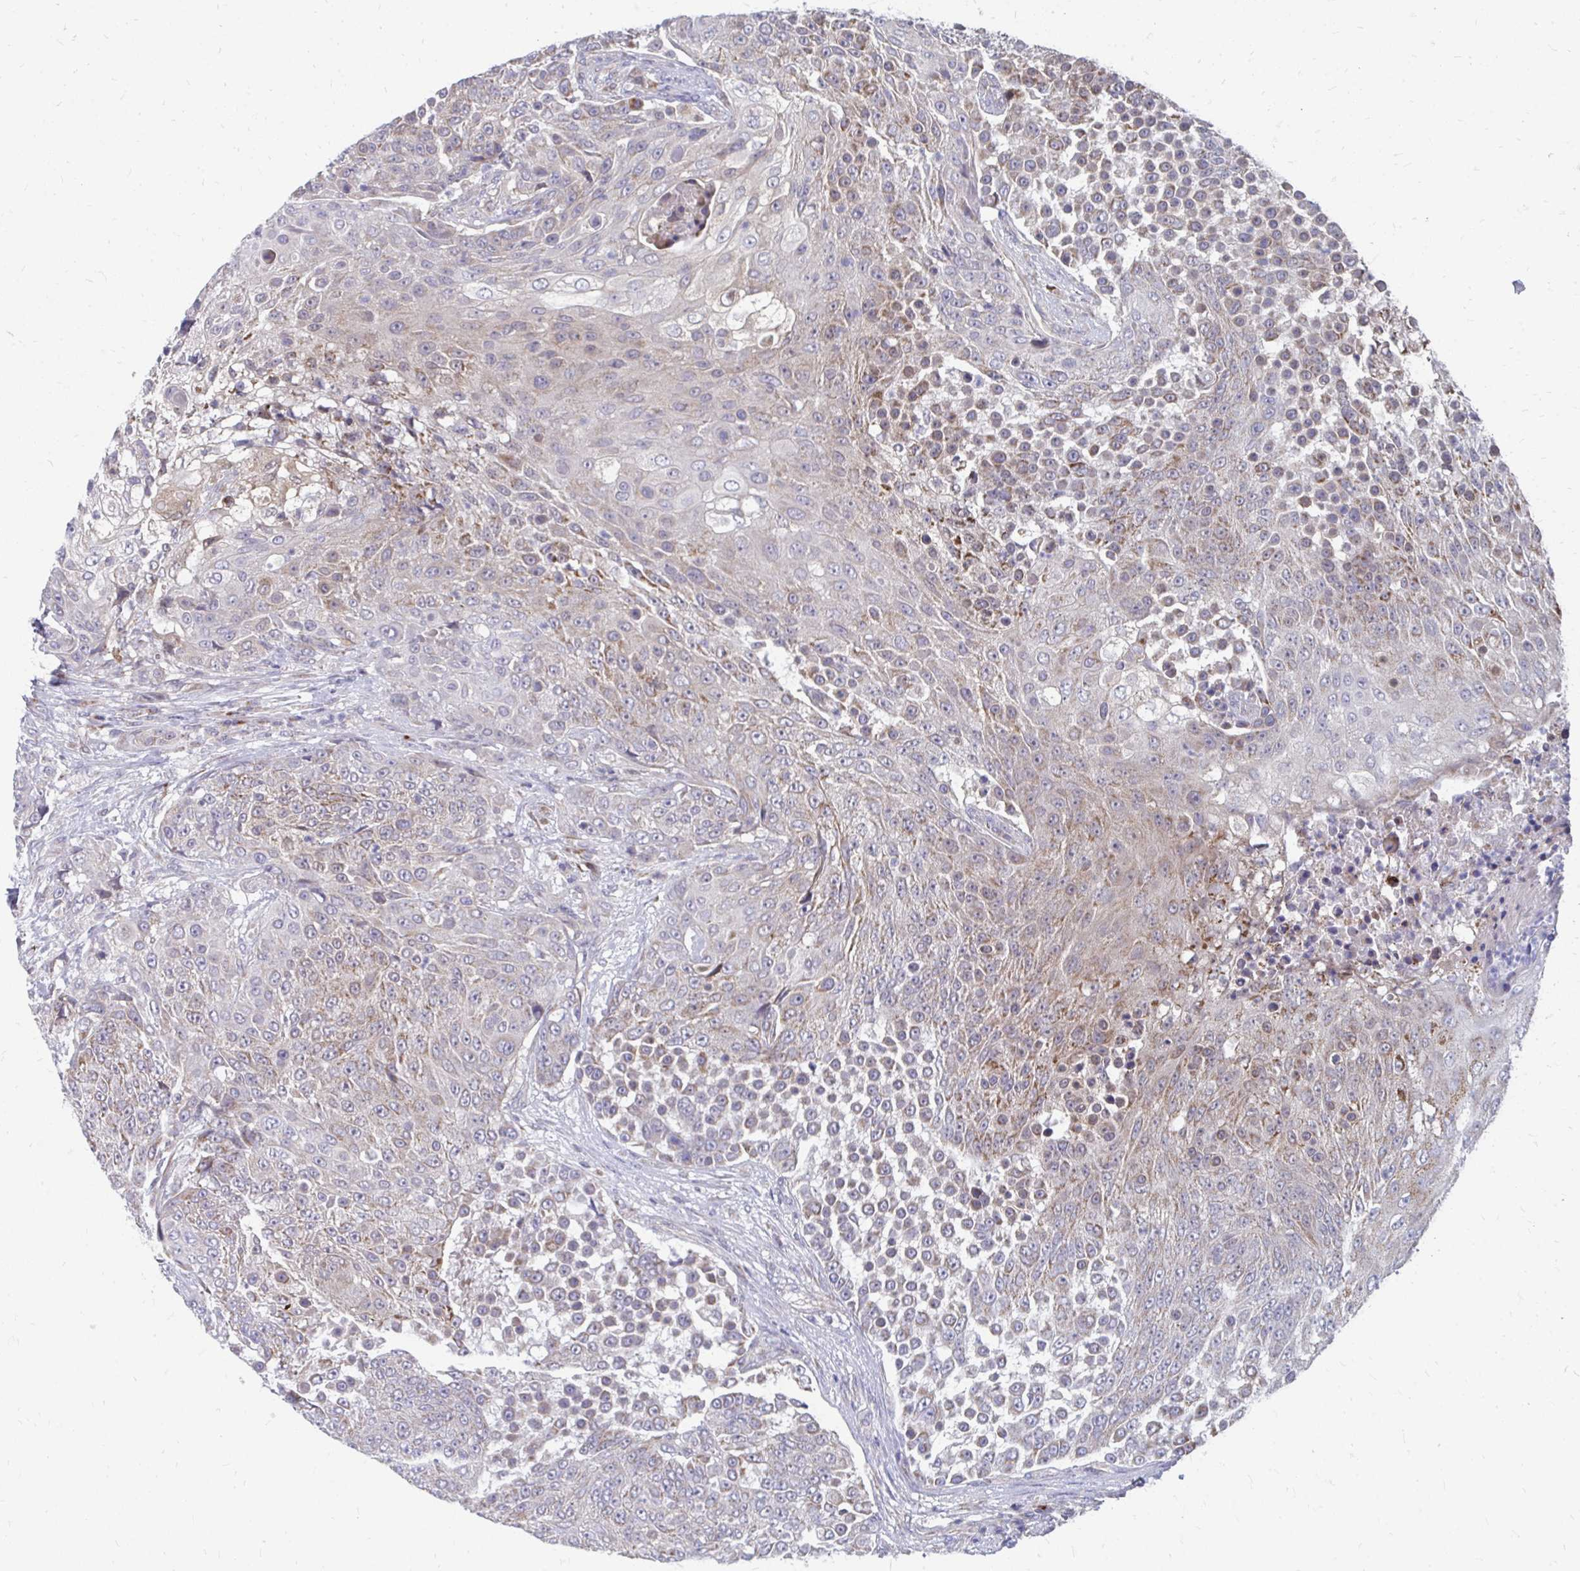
{"staining": {"intensity": "weak", "quantity": "25%-75%", "location": "cytoplasmic/membranous"}, "tissue": "urothelial cancer", "cell_type": "Tumor cells", "image_type": "cancer", "snomed": [{"axis": "morphology", "description": "Urothelial carcinoma, High grade"}, {"axis": "topography", "description": "Urinary bladder"}], "caption": "Urothelial cancer tissue displays weak cytoplasmic/membranous expression in about 25%-75% of tumor cells, visualized by immunohistochemistry. The staining is performed using DAB (3,3'-diaminobenzidine) brown chromogen to label protein expression. The nuclei are counter-stained blue using hematoxylin.", "gene": "PABIR3", "patient": {"sex": "female", "age": 63}}